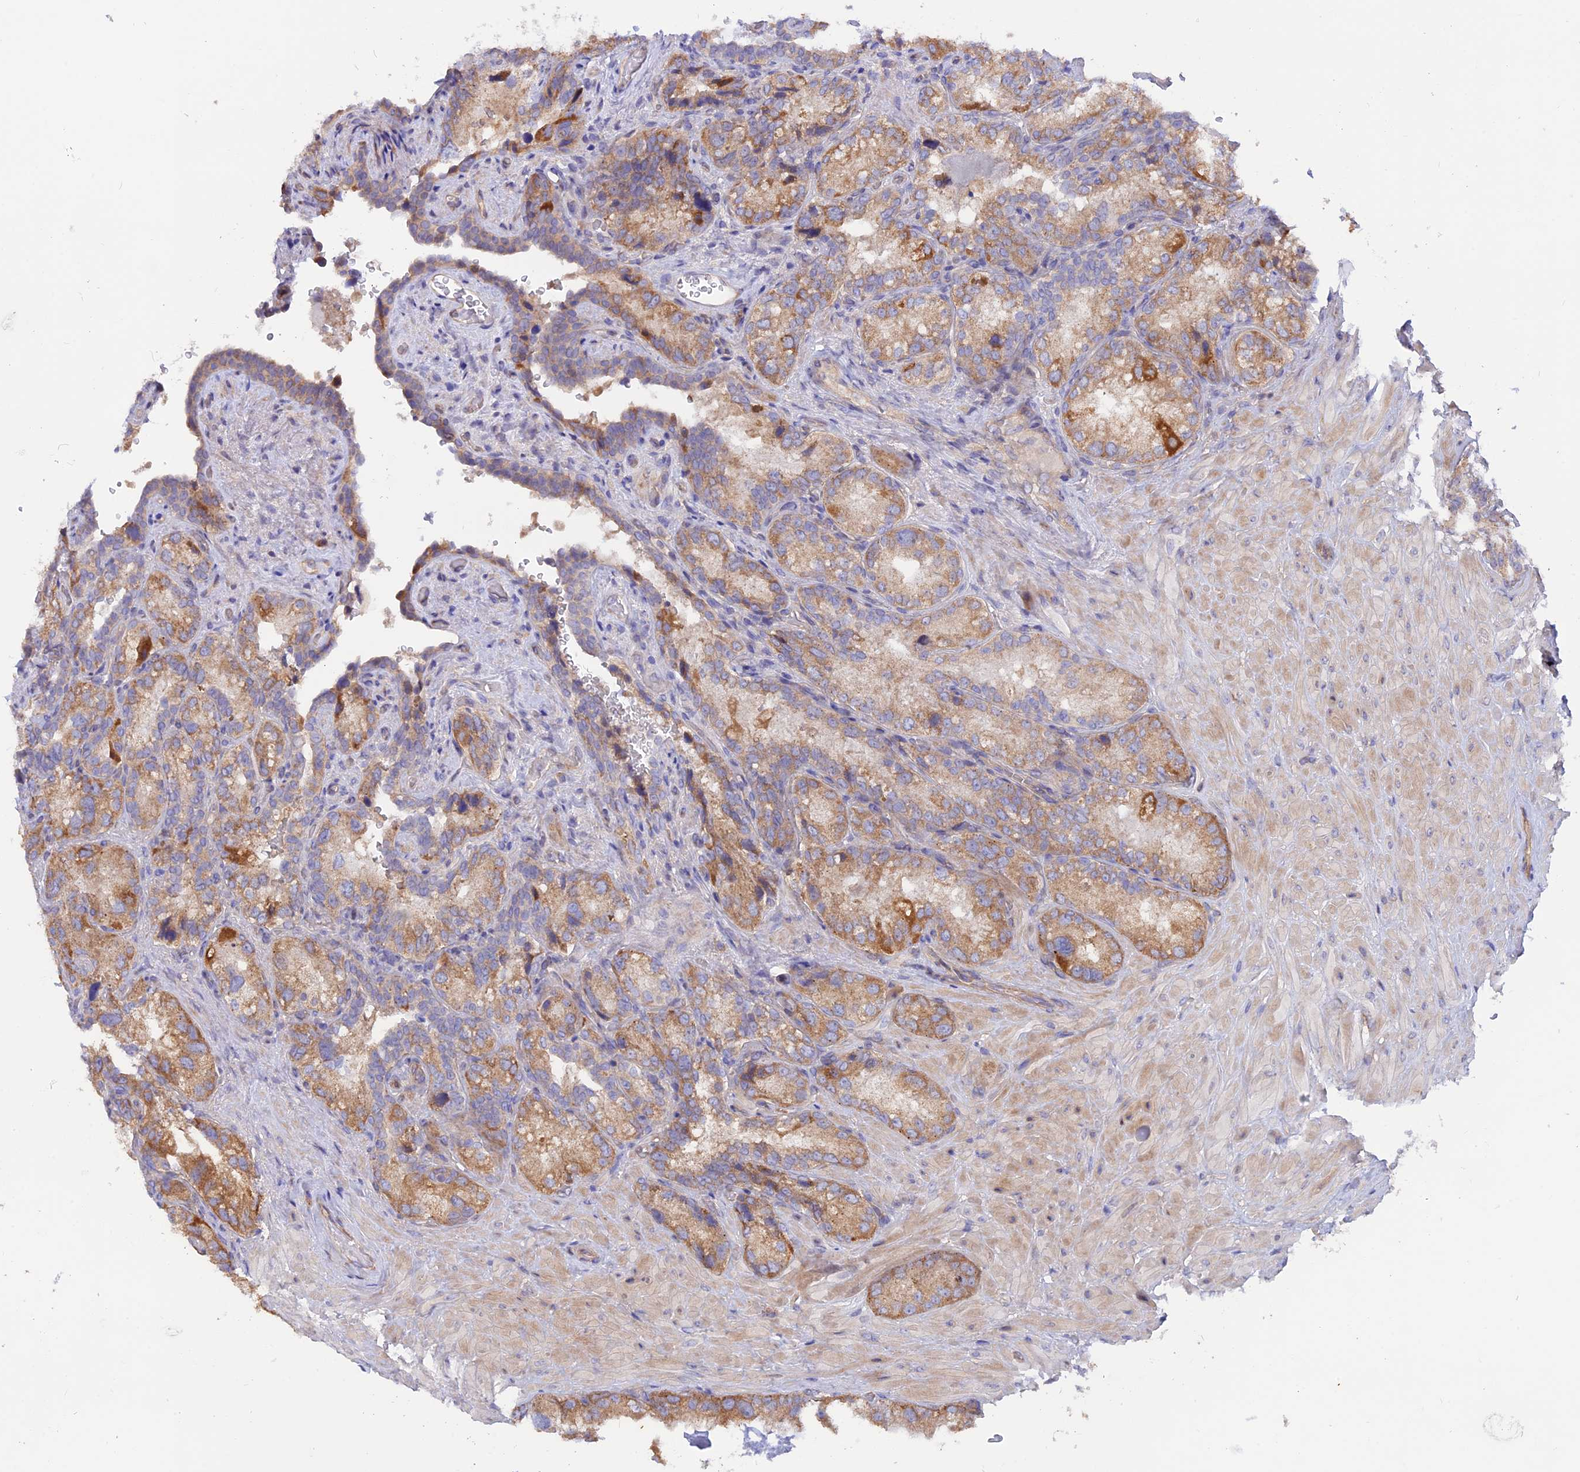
{"staining": {"intensity": "moderate", "quantity": "25%-75%", "location": "cytoplasmic/membranous"}, "tissue": "seminal vesicle", "cell_type": "Glandular cells", "image_type": "normal", "snomed": [{"axis": "morphology", "description": "Normal tissue, NOS"}, {"axis": "topography", "description": "Seminal veicle"}, {"axis": "topography", "description": "Peripheral nerve tissue"}], "caption": "Seminal vesicle stained with immunohistochemistry (IHC) shows moderate cytoplasmic/membranous staining in approximately 25%-75% of glandular cells.", "gene": "HYCC1", "patient": {"sex": "male", "age": 67}}